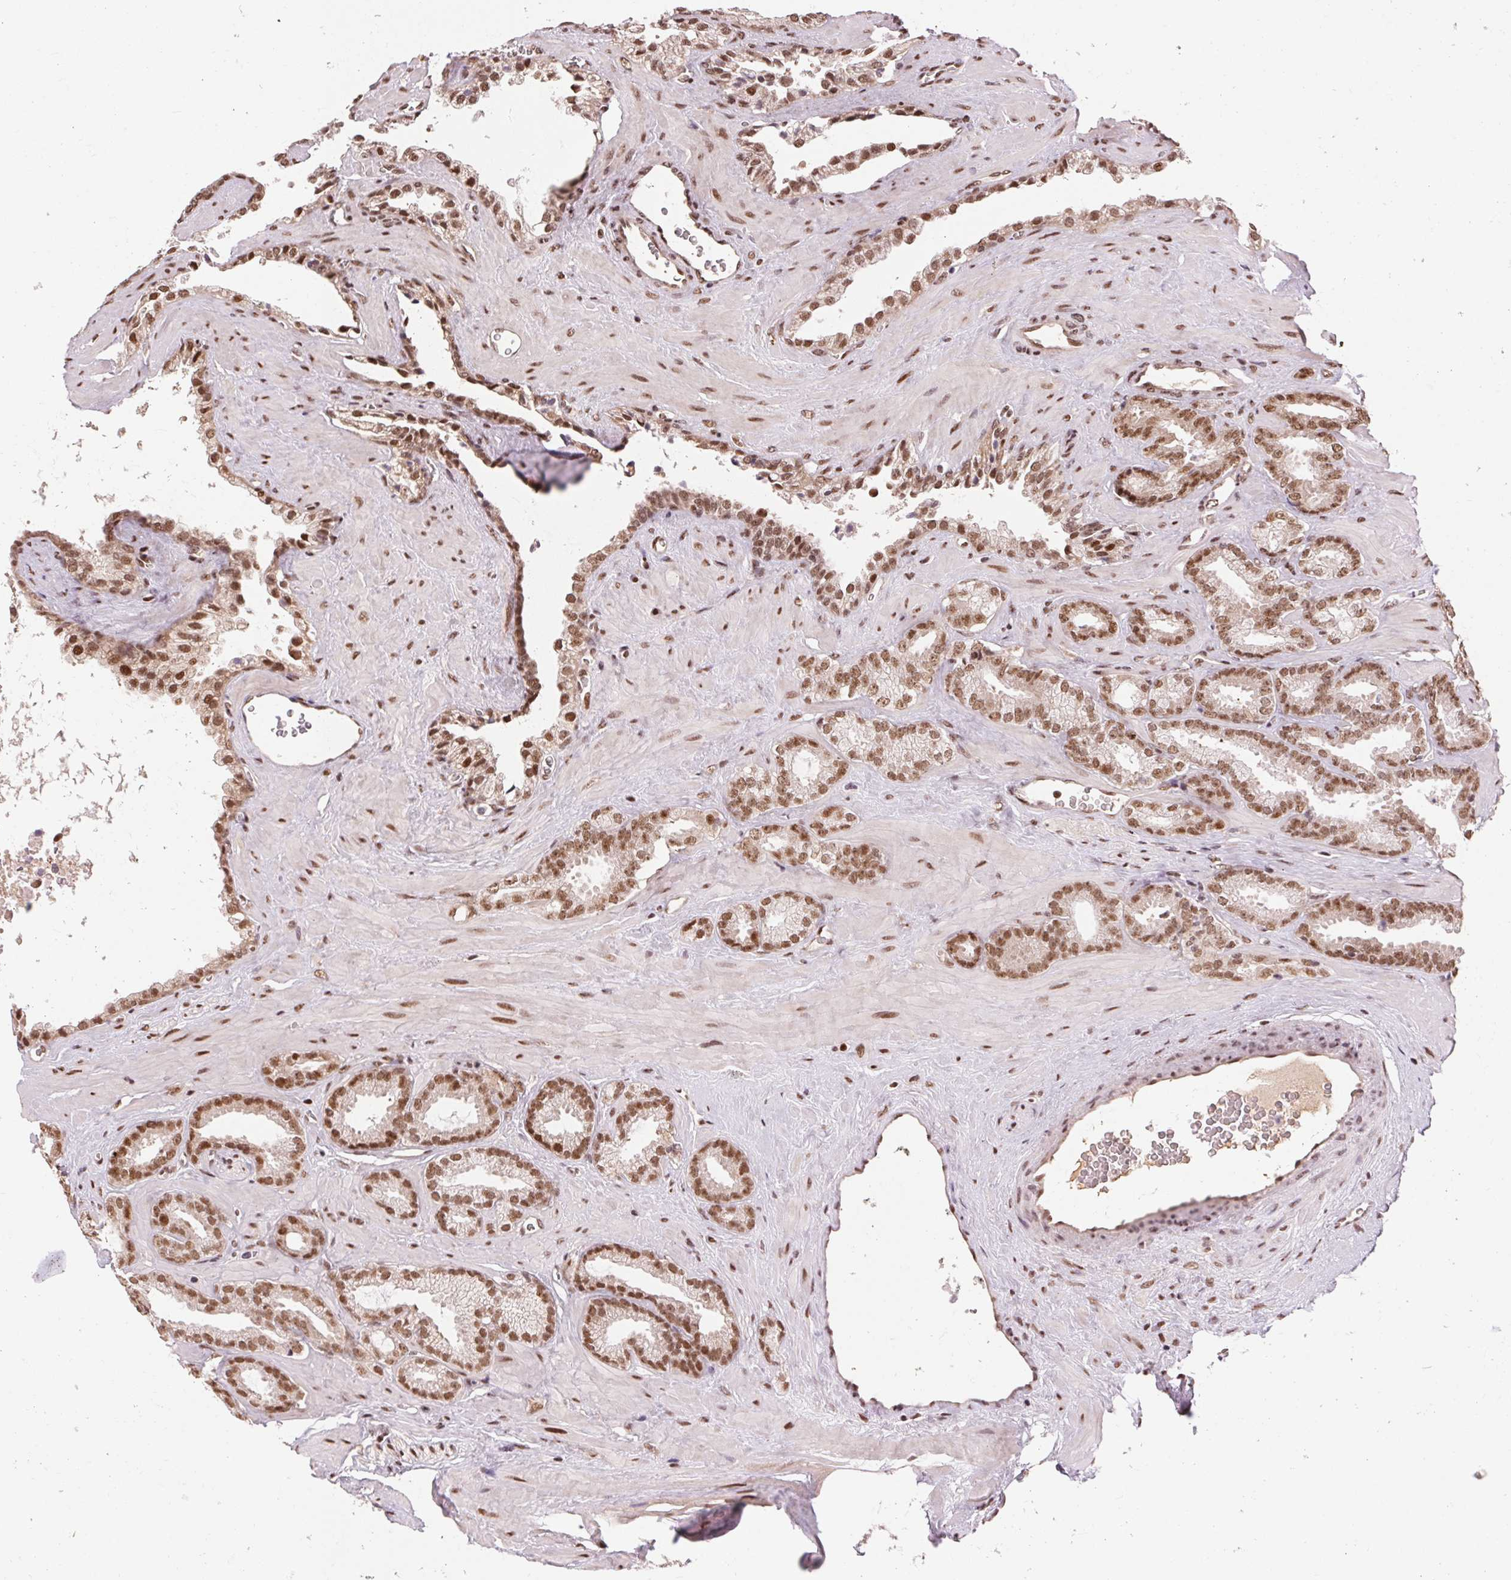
{"staining": {"intensity": "moderate", "quantity": ">75%", "location": "nuclear"}, "tissue": "prostate cancer", "cell_type": "Tumor cells", "image_type": "cancer", "snomed": [{"axis": "morphology", "description": "Adenocarcinoma, Low grade"}, {"axis": "topography", "description": "Prostate"}], "caption": "Immunohistochemical staining of prostate cancer (low-grade adenocarcinoma) displays medium levels of moderate nuclear protein positivity in approximately >75% of tumor cells.", "gene": "RAD23A", "patient": {"sex": "male", "age": 62}}